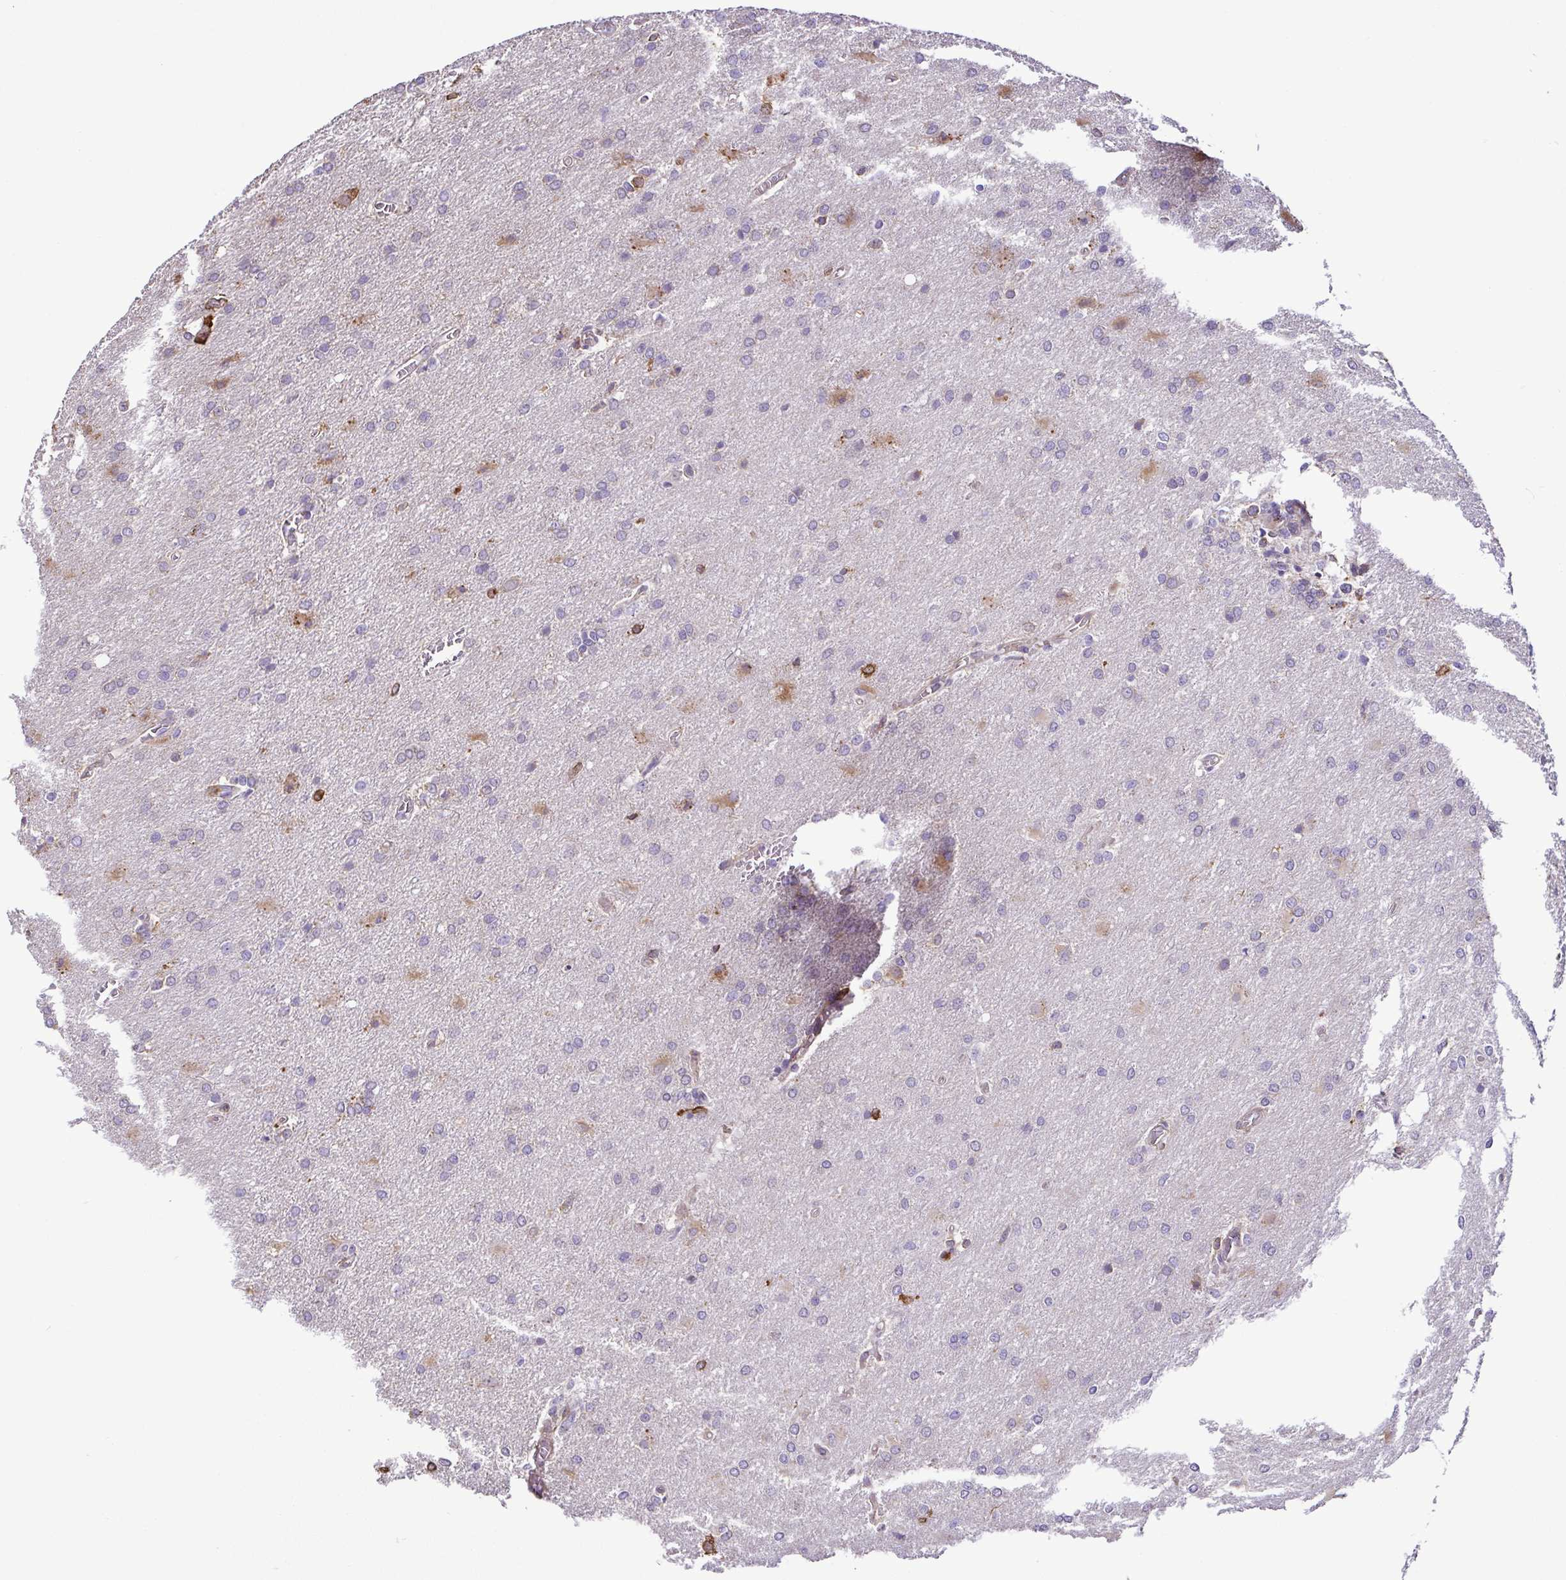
{"staining": {"intensity": "negative", "quantity": "none", "location": "none"}, "tissue": "glioma", "cell_type": "Tumor cells", "image_type": "cancer", "snomed": [{"axis": "morphology", "description": "Glioma, malignant, High grade"}, {"axis": "topography", "description": "Brain"}], "caption": "A micrograph of human glioma is negative for staining in tumor cells.", "gene": "MYL10", "patient": {"sex": "male", "age": 68}}